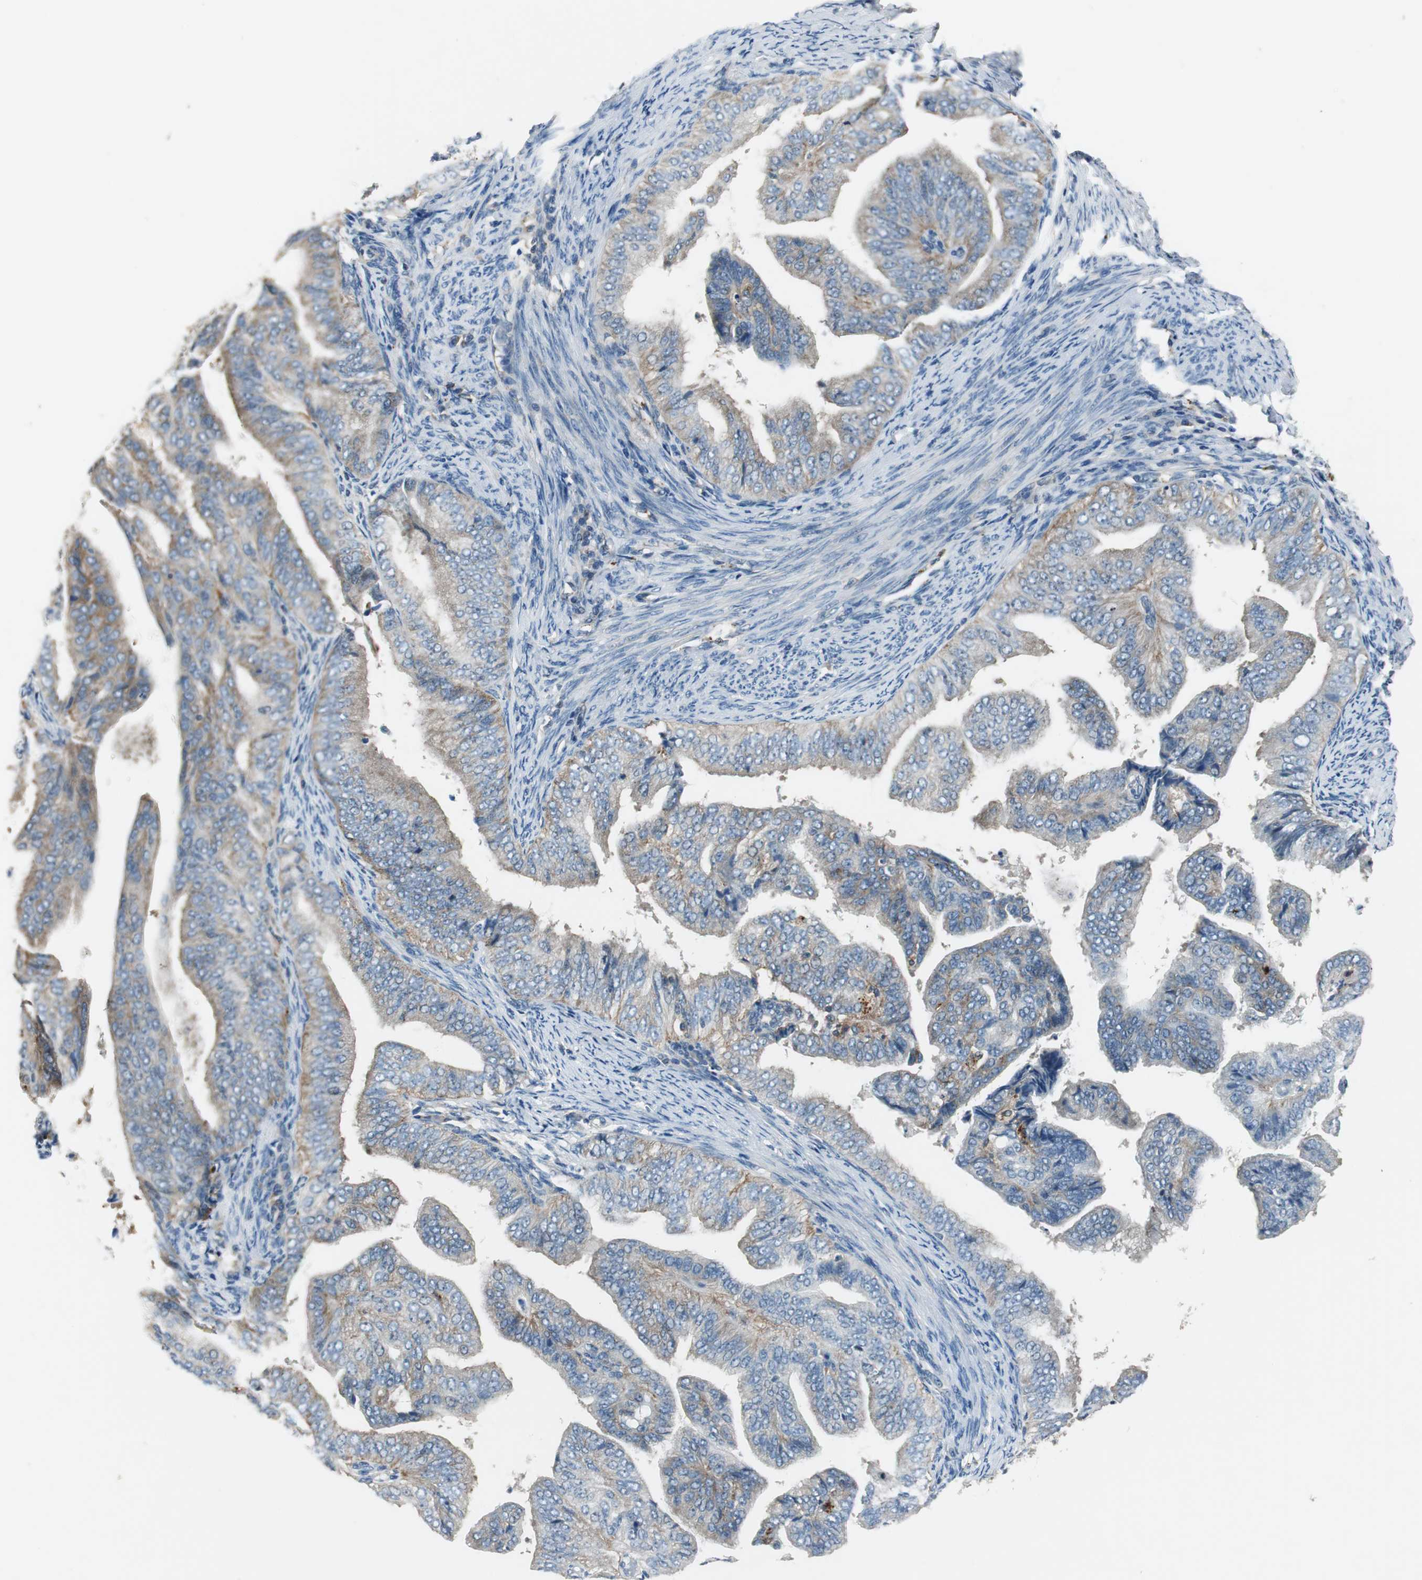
{"staining": {"intensity": "weak", "quantity": ">75%", "location": "cytoplasmic/membranous"}, "tissue": "endometrial cancer", "cell_type": "Tumor cells", "image_type": "cancer", "snomed": [{"axis": "morphology", "description": "Adenocarcinoma, NOS"}, {"axis": "topography", "description": "Endometrium"}], "caption": "Immunohistochemical staining of endometrial cancer demonstrates low levels of weak cytoplasmic/membranous protein positivity in about >75% of tumor cells. (DAB (3,3'-diaminobenzidine) IHC with brightfield microscopy, high magnification).", "gene": "NCK1", "patient": {"sex": "female", "age": 58}}